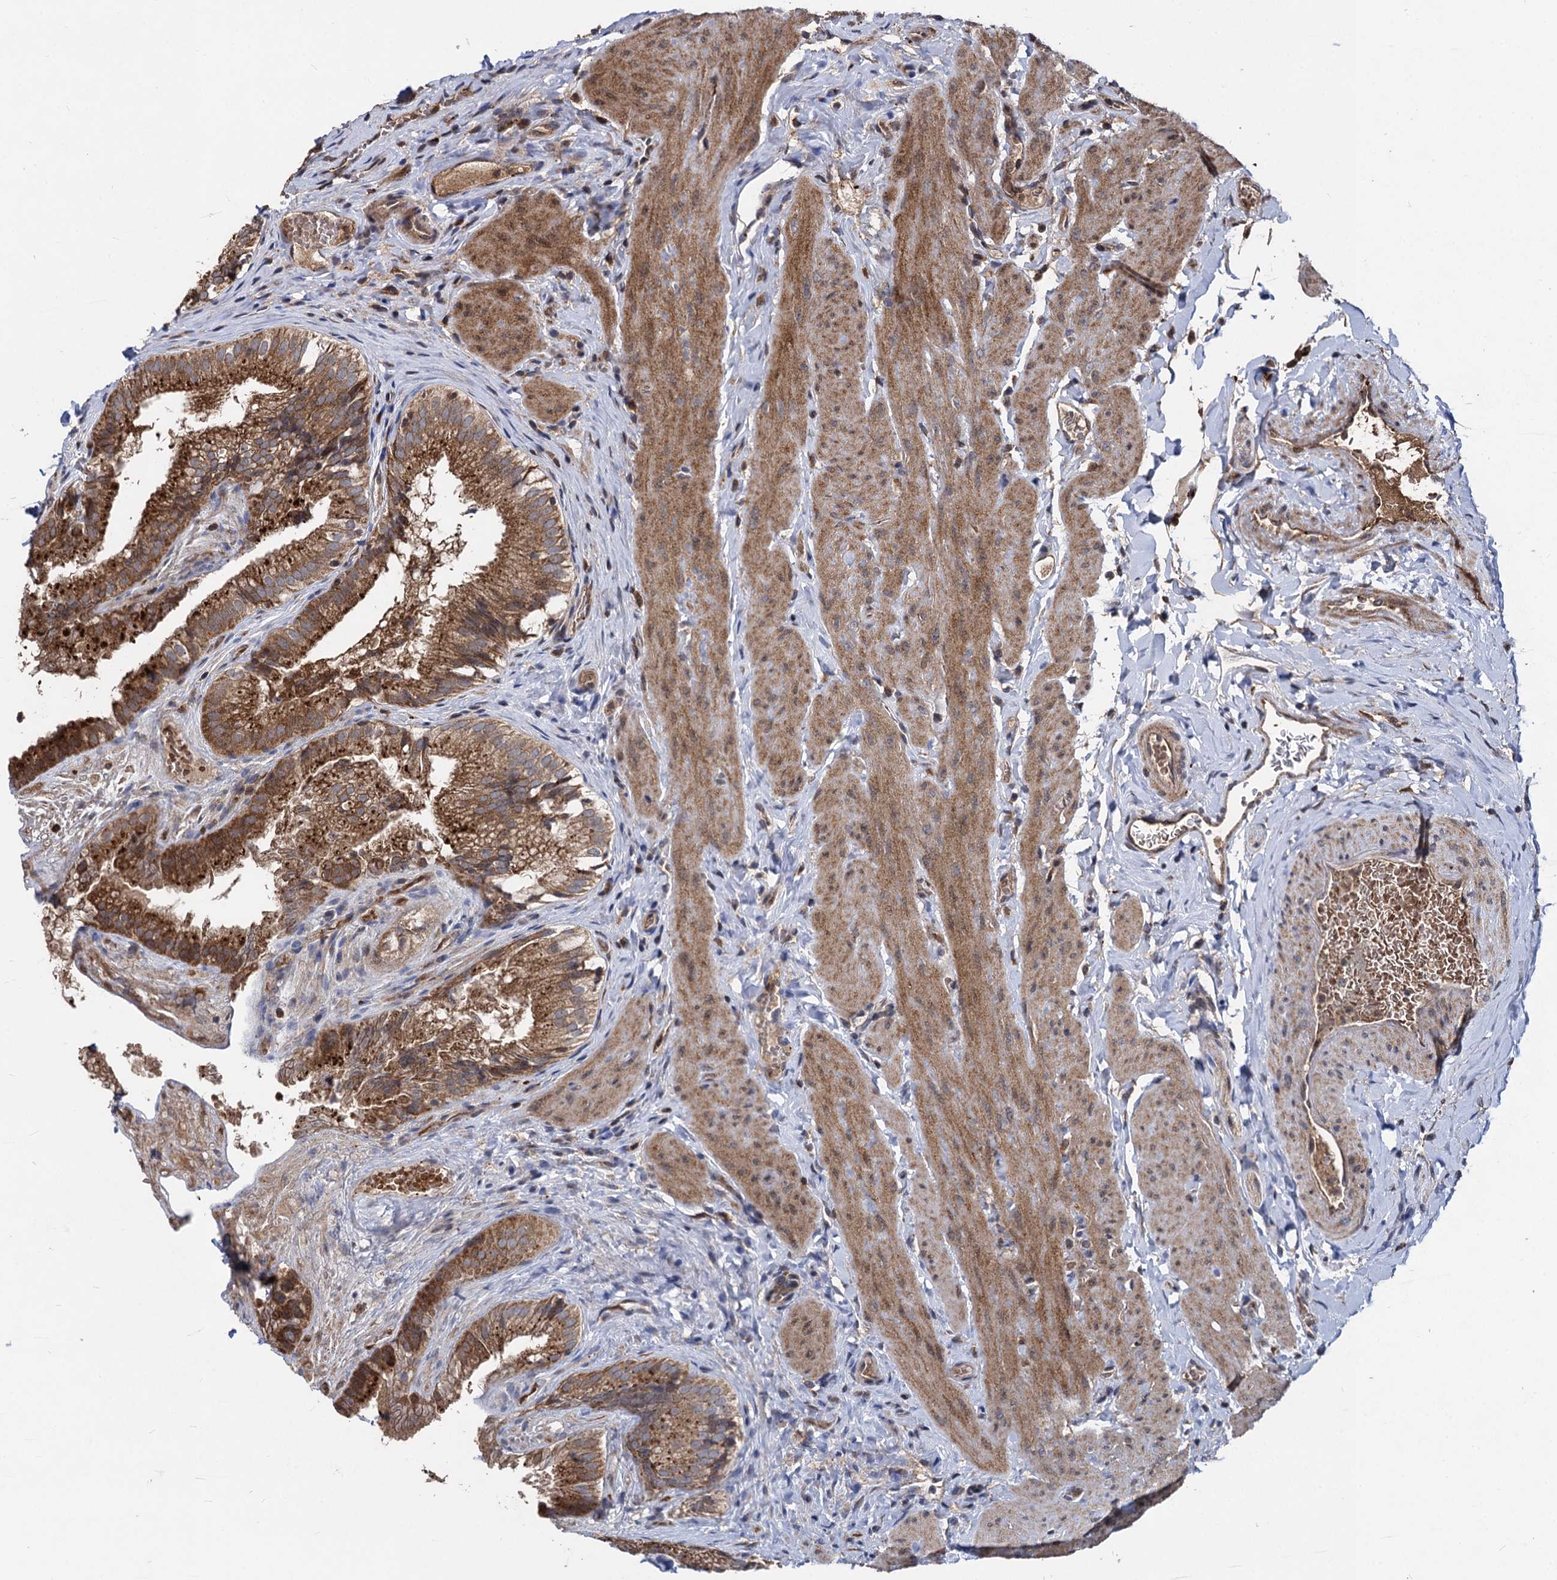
{"staining": {"intensity": "strong", "quantity": ">75%", "location": "cytoplasmic/membranous"}, "tissue": "gallbladder", "cell_type": "Glandular cells", "image_type": "normal", "snomed": [{"axis": "morphology", "description": "Normal tissue, NOS"}, {"axis": "topography", "description": "Gallbladder"}], "caption": "A brown stain labels strong cytoplasmic/membranous expression of a protein in glandular cells of benign gallbladder. (brown staining indicates protein expression, while blue staining denotes nuclei).", "gene": "BCL2L2", "patient": {"sex": "female", "age": 30}}